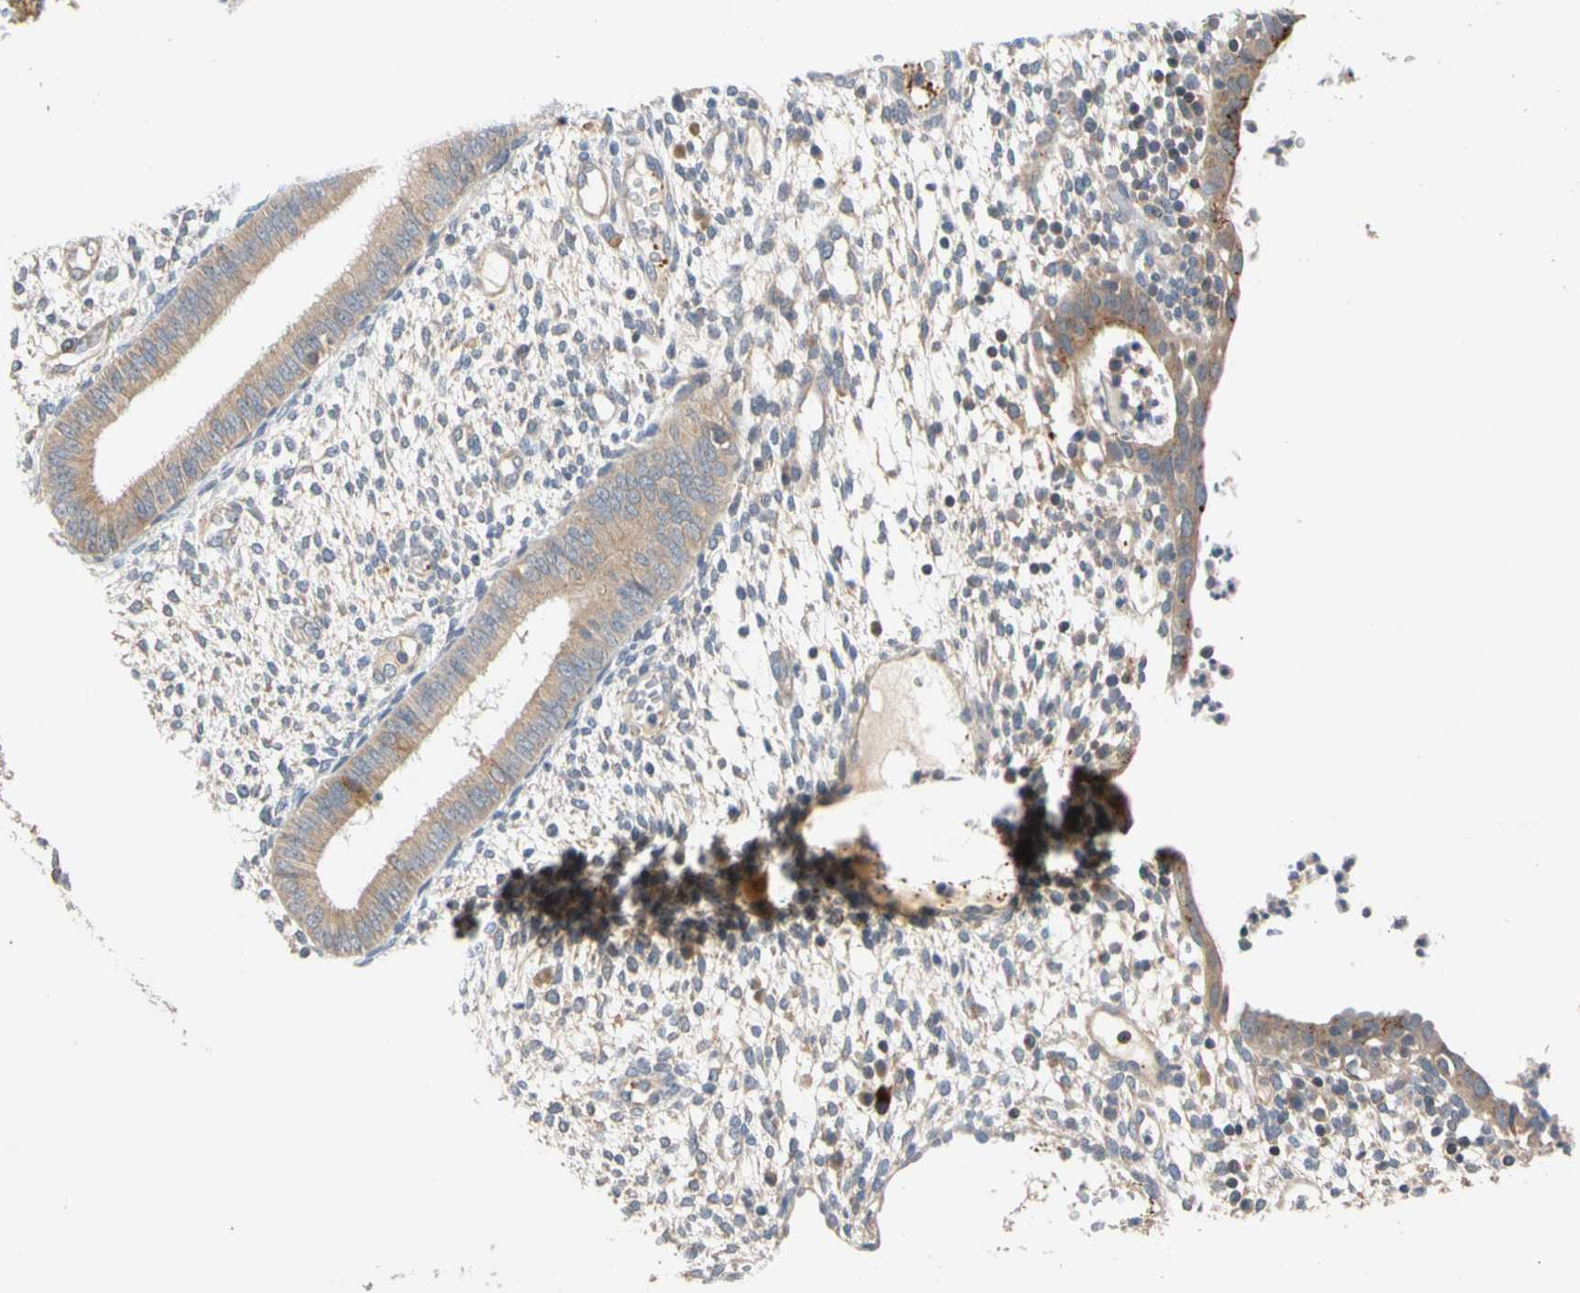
{"staining": {"intensity": "weak", "quantity": "<25%", "location": "cytoplasmic/membranous"}, "tissue": "endometrium", "cell_type": "Cells in endometrial stroma", "image_type": "normal", "snomed": [{"axis": "morphology", "description": "Normal tissue, NOS"}, {"axis": "topography", "description": "Endometrium"}], "caption": "Protein analysis of unremarkable endometrium demonstrates no significant positivity in cells in endometrial stroma.", "gene": "CNST", "patient": {"sex": "female", "age": 35}}